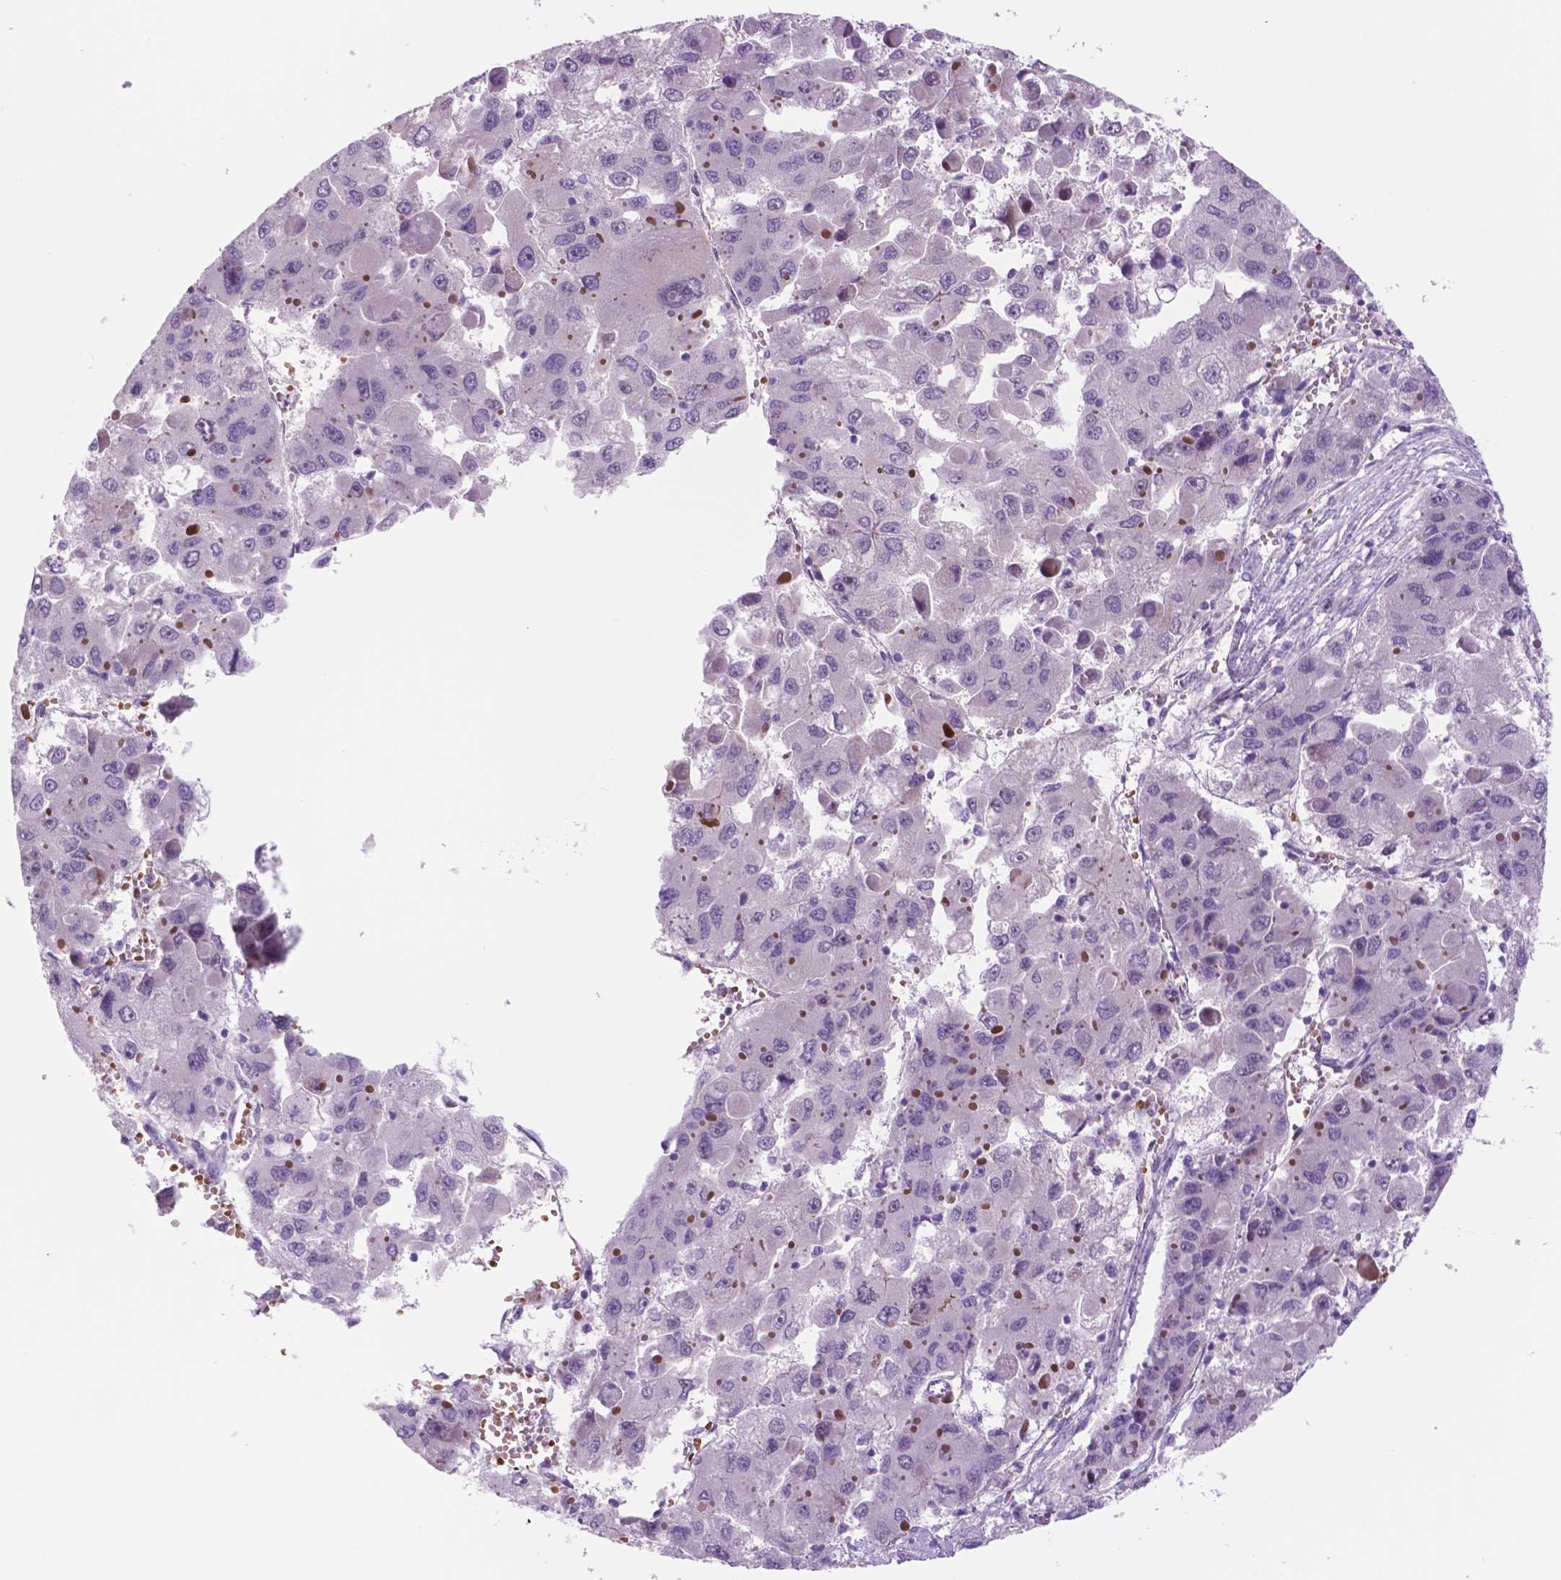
{"staining": {"intensity": "negative", "quantity": "none", "location": "none"}, "tissue": "liver cancer", "cell_type": "Tumor cells", "image_type": "cancer", "snomed": [{"axis": "morphology", "description": "Carcinoma, Hepatocellular, NOS"}, {"axis": "topography", "description": "Liver"}], "caption": "DAB (3,3'-diaminobenzidine) immunohistochemical staining of human liver cancer shows no significant positivity in tumor cells.", "gene": "RND3", "patient": {"sex": "female", "age": 41}}